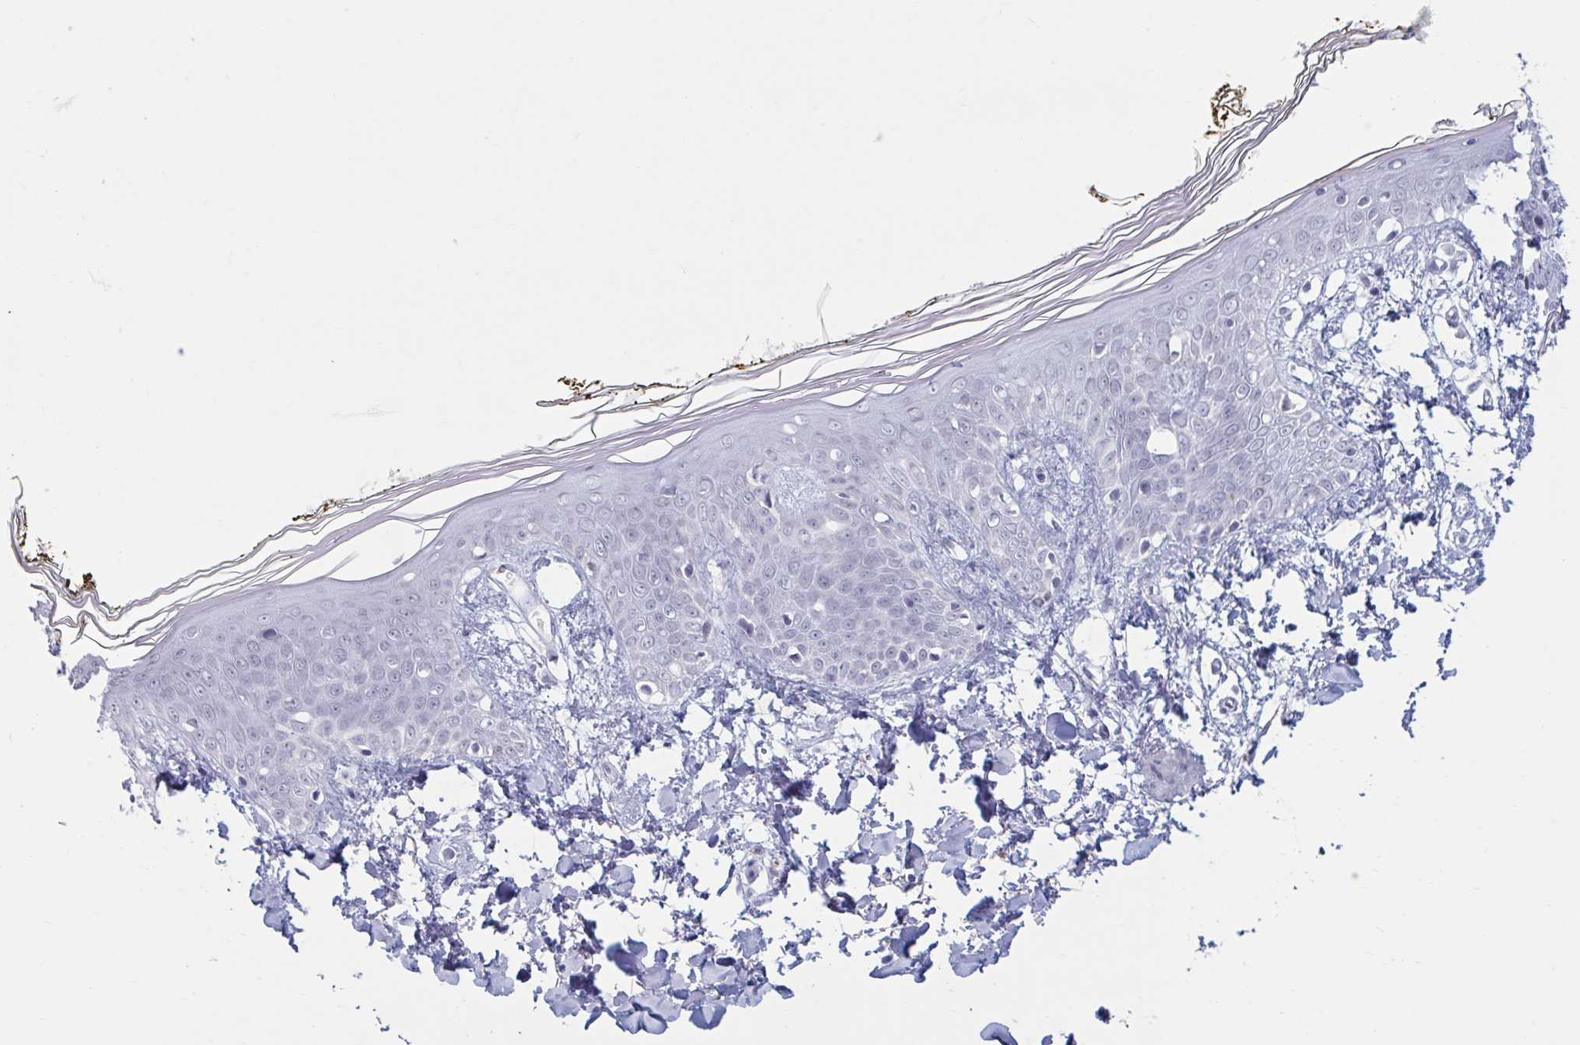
{"staining": {"intensity": "negative", "quantity": "none", "location": "none"}, "tissue": "skin", "cell_type": "Fibroblasts", "image_type": "normal", "snomed": [{"axis": "morphology", "description": "Normal tissue, NOS"}, {"axis": "topography", "description": "Skin"}], "caption": "An IHC micrograph of unremarkable skin is shown. There is no staining in fibroblasts of skin. The staining is performed using DAB (3,3'-diaminobenzidine) brown chromogen with nuclei counter-stained in using hematoxylin.", "gene": "MSMB", "patient": {"sex": "female", "age": 34}}